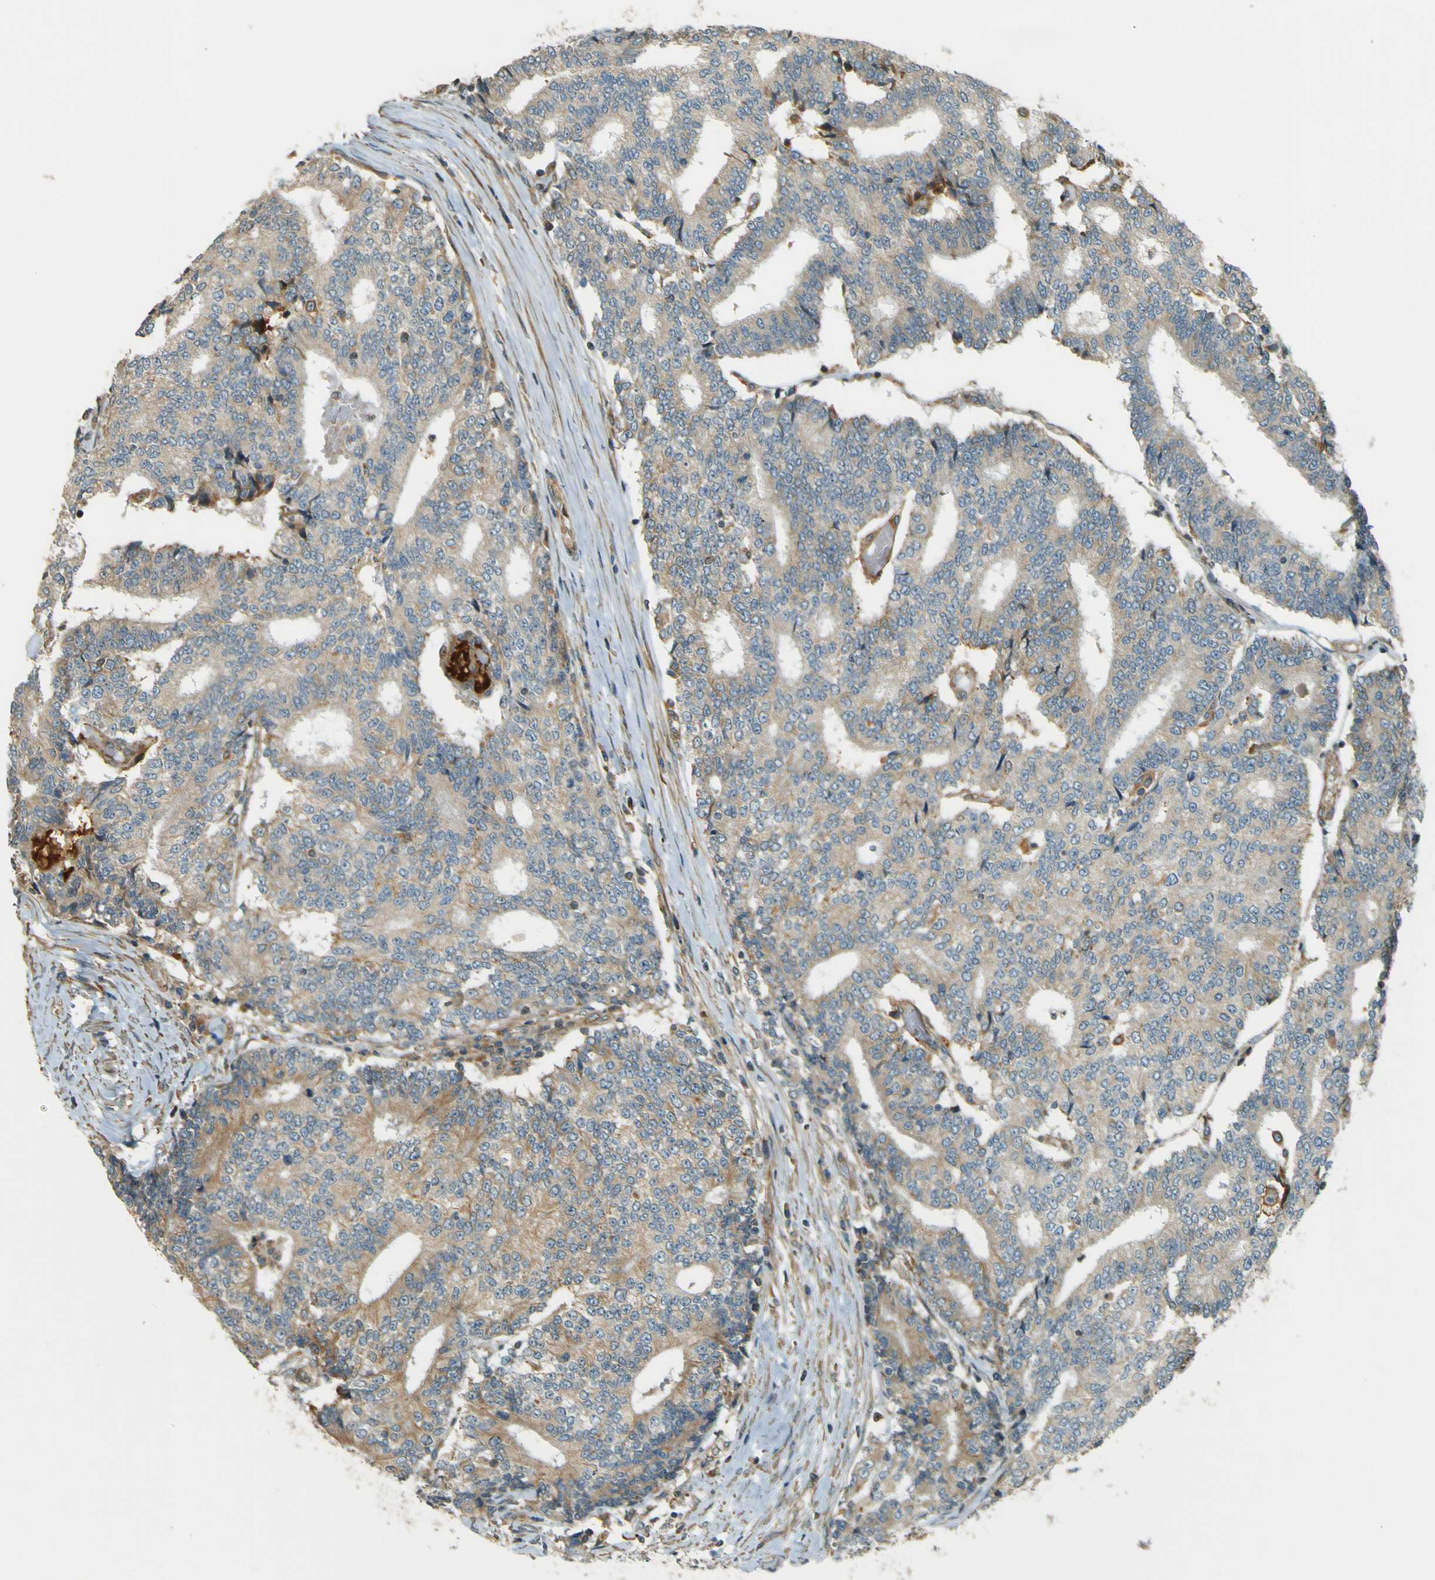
{"staining": {"intensity": "weak", "quantity": ">75%", "location": "cytoplasmic/membranous"}, "tissue": "prostate cancer", "cell_type": "Tumor cells", "image_type": "cancer", "snomed": [{"axis": "morphology", "description": "Normal tissue, NOS"}, {"axis": "morphology", "description": "Adenocarcinoma, High grade"}, {"axis": "topography", "description": "Prostate"}, {"axis": "topography", "description": "Seminal veicle"}], "caption": "Protein analysis of prostate high-grade adenocarcinoma tissue demonstrates weak cytoplasmic/membranous expression in approximately >75% of tumor cells.", "gene": "LPCAT1", "patient": {"sex": "male", "age": 55}}